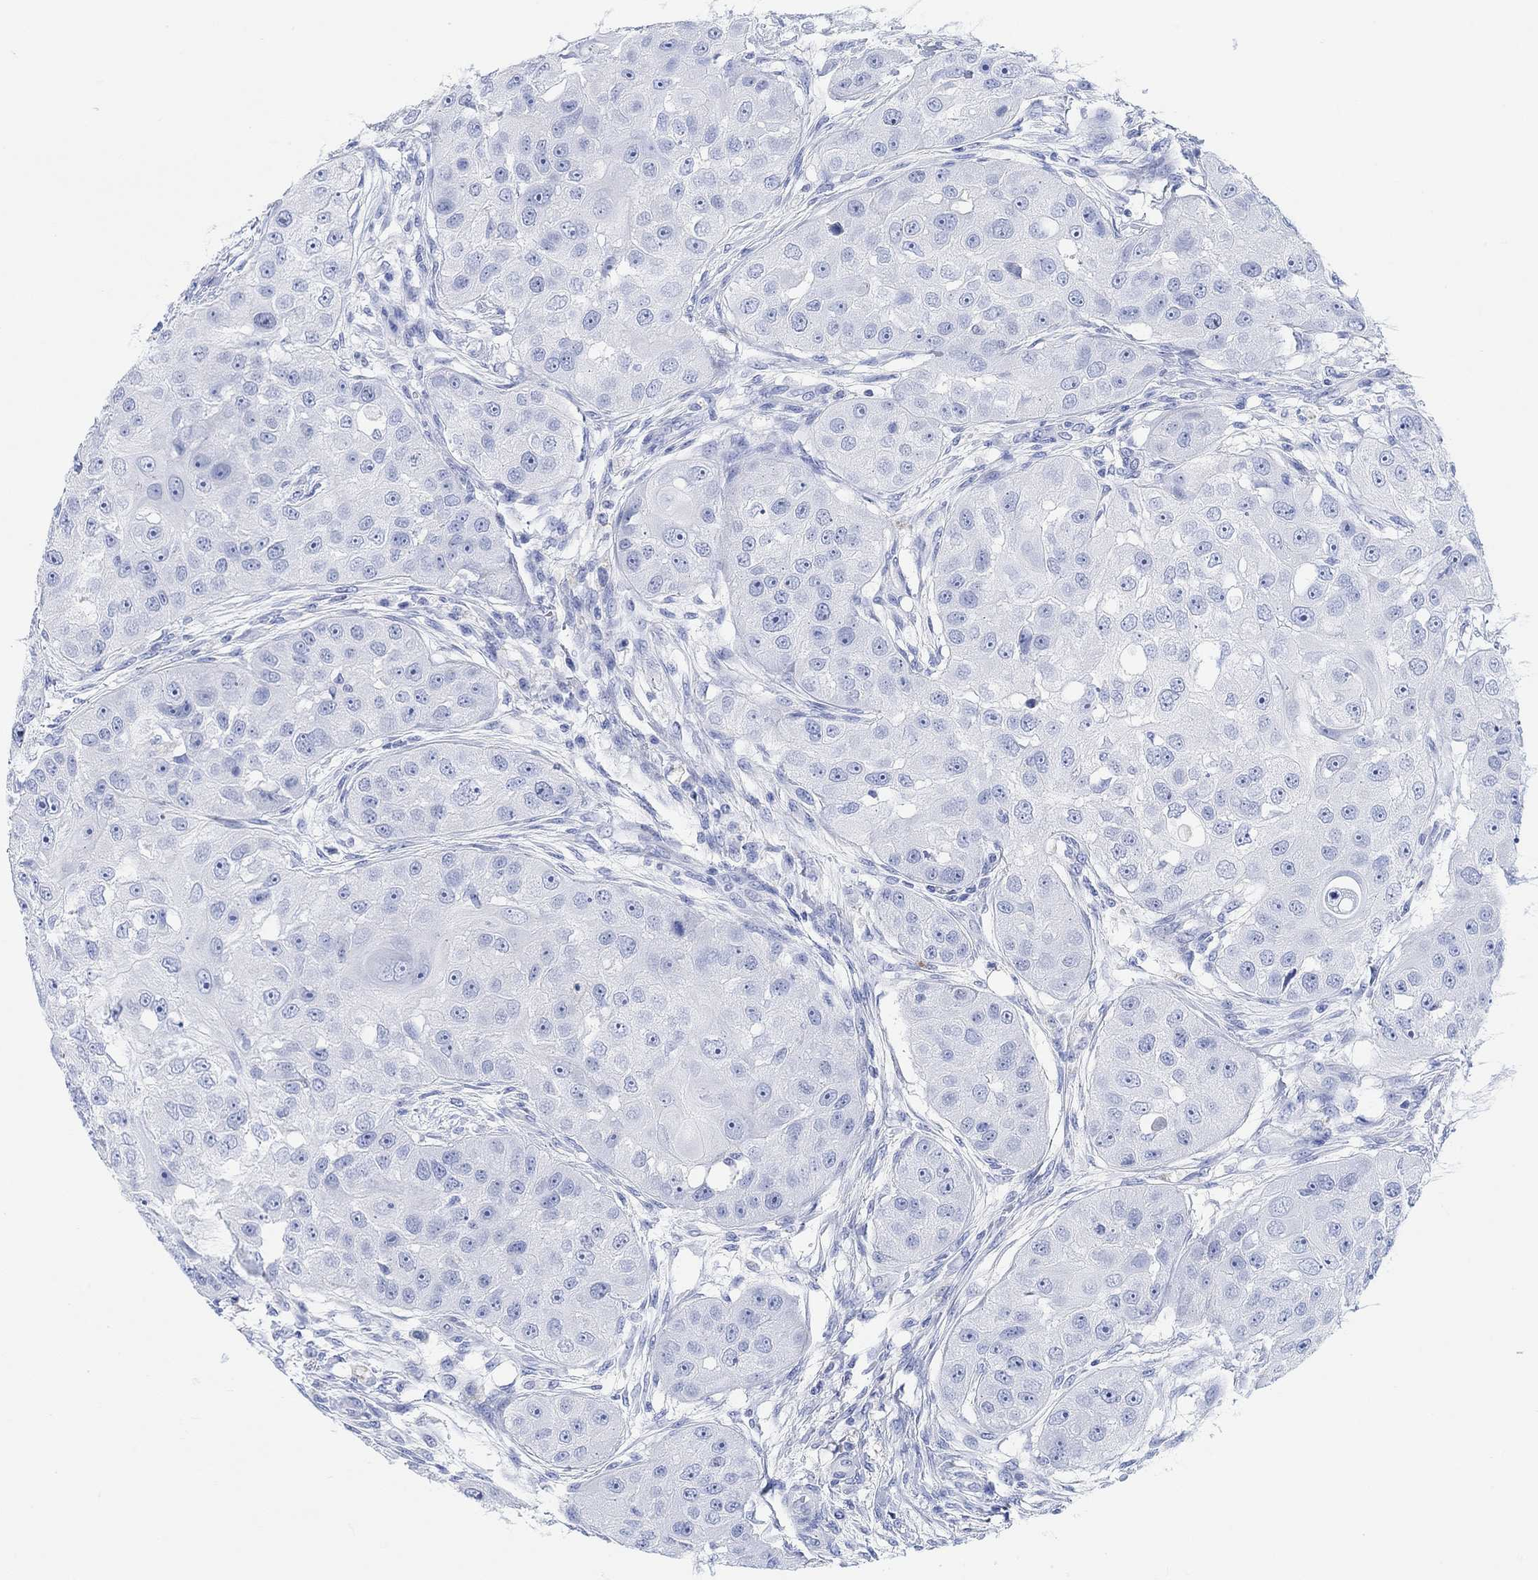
{"staining": {"intensity": "negative", "quantity": "none", "location": "none"}, "tissue": "head and neck cancer", "cell_type": "Tumor cells", "image_type": "cancer", "snomed": [{"axis": "morphology", "description": "Squamous cell carcinoma, NOS"}, {"axis": "topography", "description": "Head-Neck"}], "caption": "Immunohistochemistry (IHC) of head and neck cancer reveals no expression in tumor cells. (Brightfield microscopy of DAB (3,3'-diaminobenzidine) IHC at high magnification).", "gene": "ANKRD33", "patient": {"sex": "male", "age": 51}}